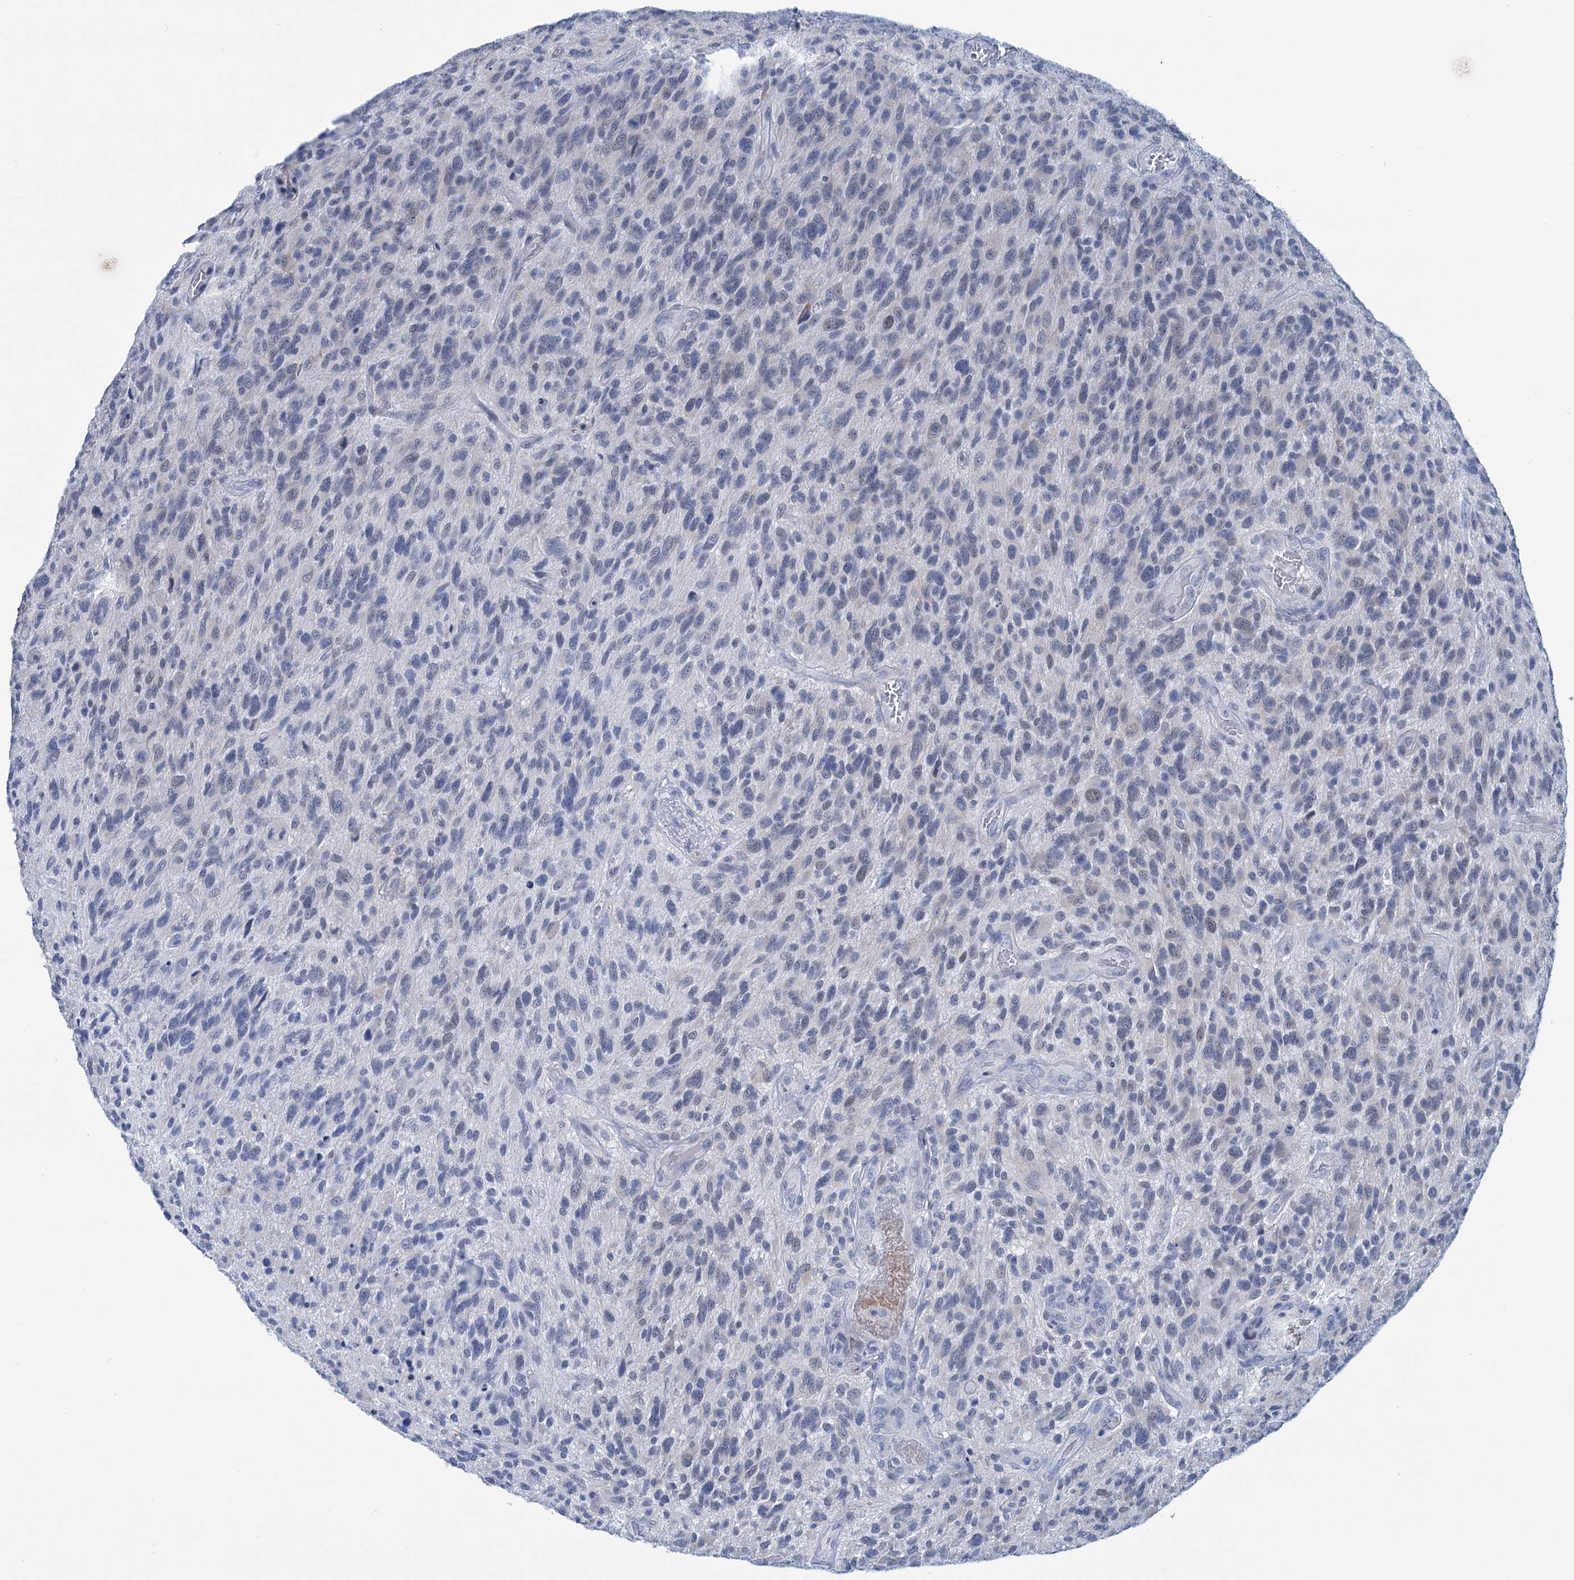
{"staining": {"intensity": "negative", "quantity": "none", "location": "none"}, "tissue": "glioma", "cell_type": "Tumor cells", "image_type": "cancer", "snomed": [{"axis": "morphology", "description": "Glioma, malignant, High grade"}, {"axis": "topography", "description": "Brain"}], "caption": "High power microscopy image of an immunohistochemistry photomicrograph of glioma, revealing no significant expression in tumor cells. Brightfield microscopy of immunohistochemistry stained with DAB (brown) and hematoxylin (blue), captured at high magnification.", "gene": "NEU3", "patient": {"sex": "male", "age": 47}}